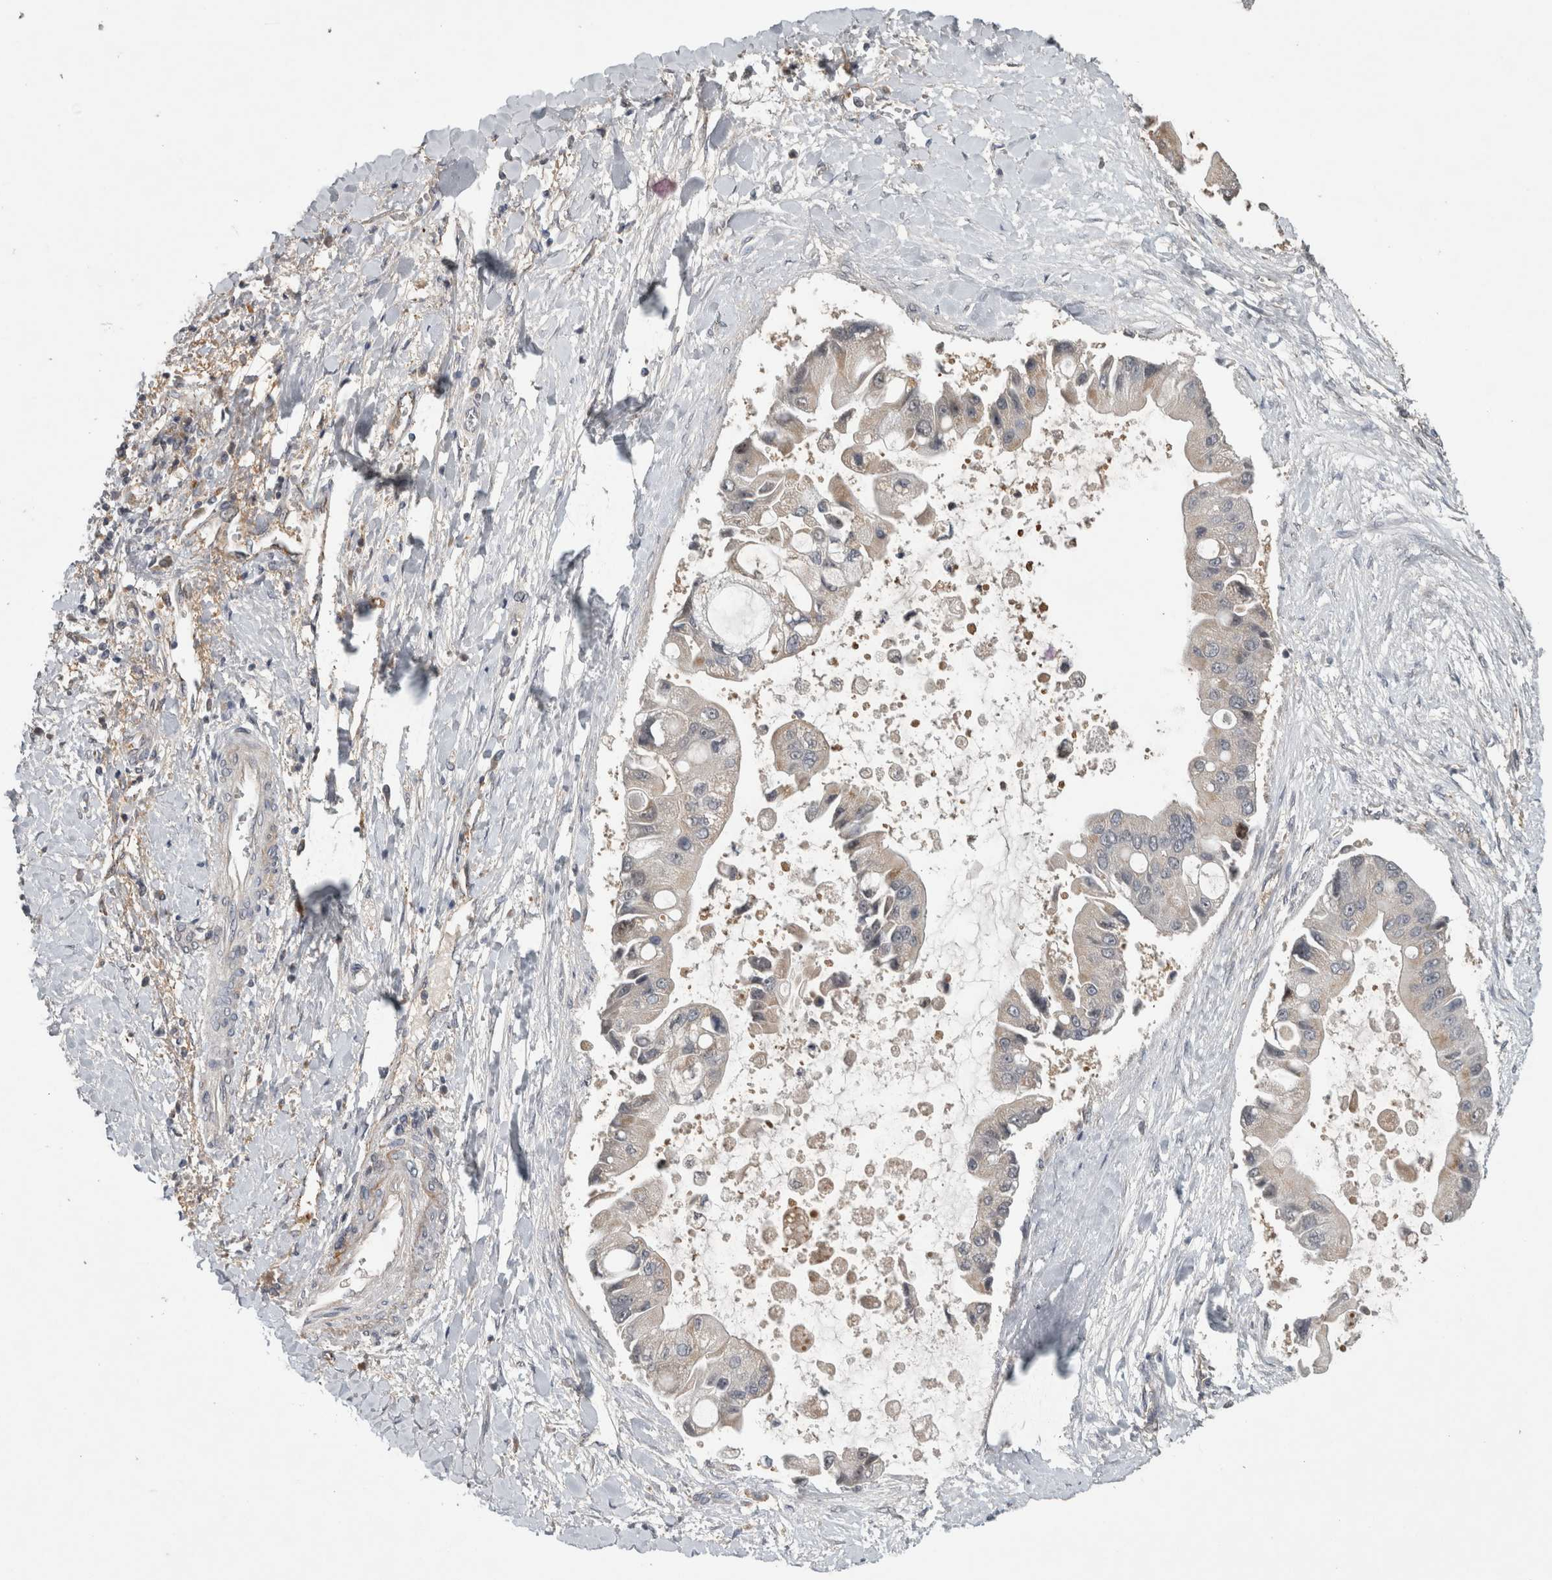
{"staining": {"intensity": "negative", "quantity": "none", "location": "none"}, "tissue": "liver cancer", "cell_type": "Tumor cells", "image_type": "cancer", "snomed": [{"axis": "morphology", "description": "Cholangiocarcinoma"}, {"axis": "topography", "description": "Liver"}], "caption": "The photomicrograph shows no staining of tumor cells in liver cancer (cholangiocarcinoma). (Brightfield microscopy of DAB immunohistochemistry at high magnification).", "gene": "TRMT61B", "patient": {"sex": "male", "age": 50}}